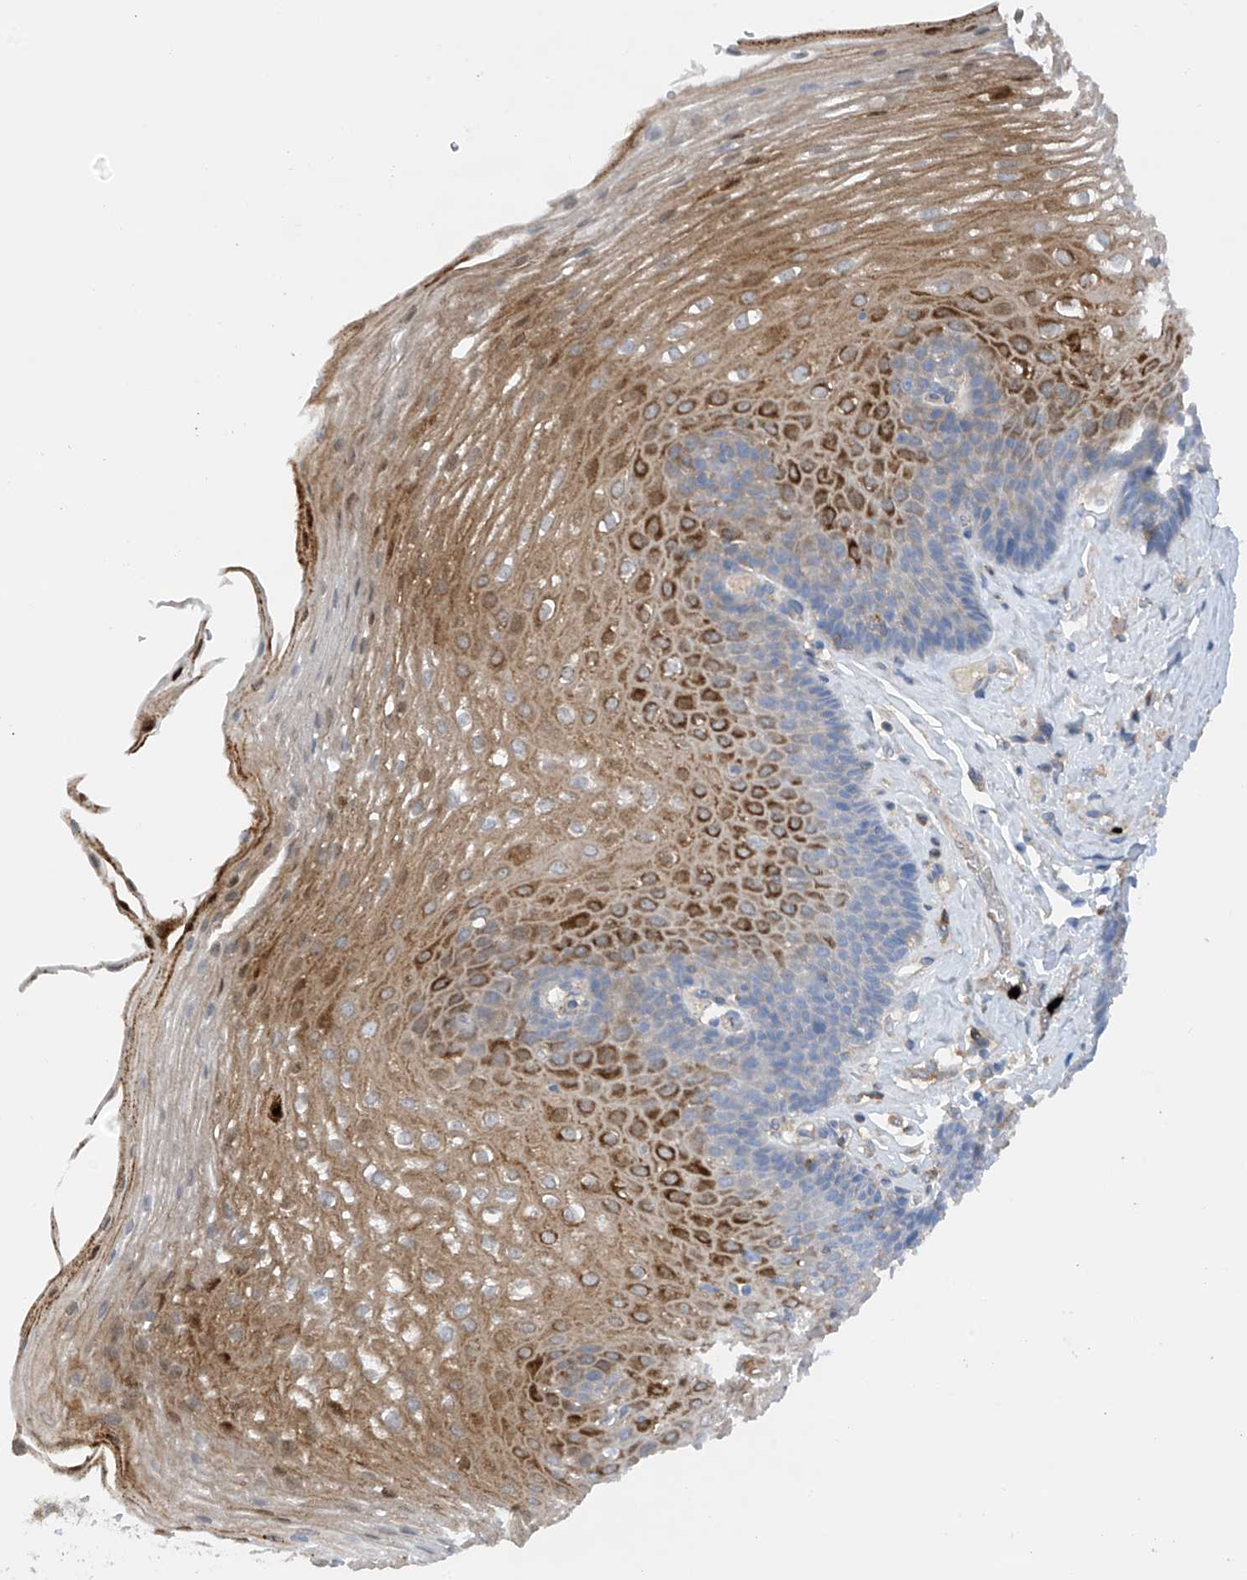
{"staining": {"intensity": "moderate", "quantity": "25%-75%", "location": "cytoplasmic/membranous"}, "tissue": "esophagus", "cell_type": "Squamous epithelial cells", "image_type": "normal", "snomed": [{"axis": "morphology", "description": "Normal tissue, NOS"}, {"axis": "topography", "description": "Esophagus"}], "caption": "Normal esophagus exhibits moderate cytoplasmic/membranous positivity in approximately 25%-75% of squamous epithelial cells.", "gene": "PHACTR2", "patient": {"sex": "female", "age": 66}}